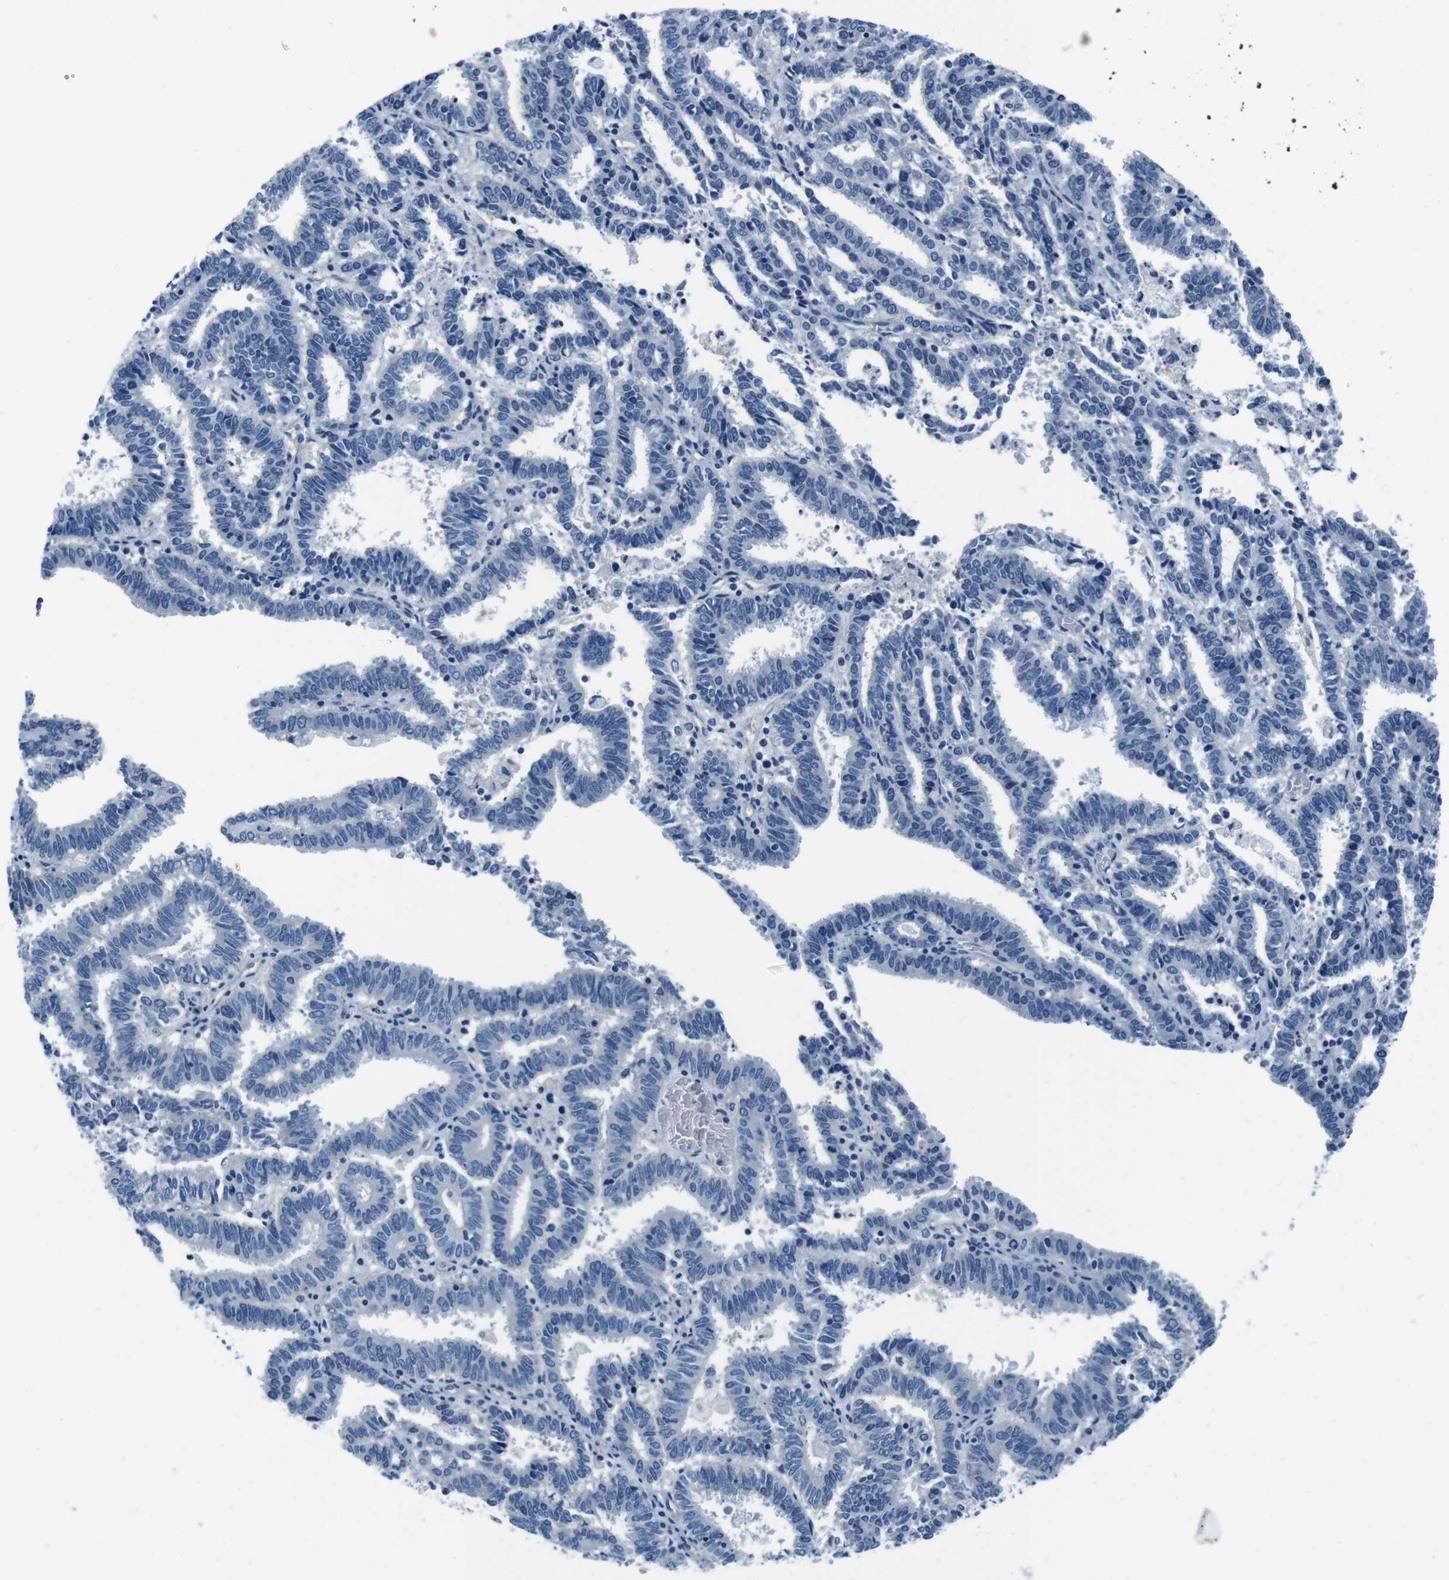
{"staining": {"intensity": "negative", "quantity": "none", "location": "none"}, "tissue": "endometrial cancer", "cell_type": "Tumor cells", "image_type": "cancer", "snomed": [{"axis": "morphology", "description": "Adenocarcinoma, NOS"}, {"axis": "topography", "description": "Uterus"}], "caption": "There is no significant expression in tumor cells of endometrial adenocarcinoma.", "gene": "CASQ1", "patient": {"sex": "female", "age": 83}}